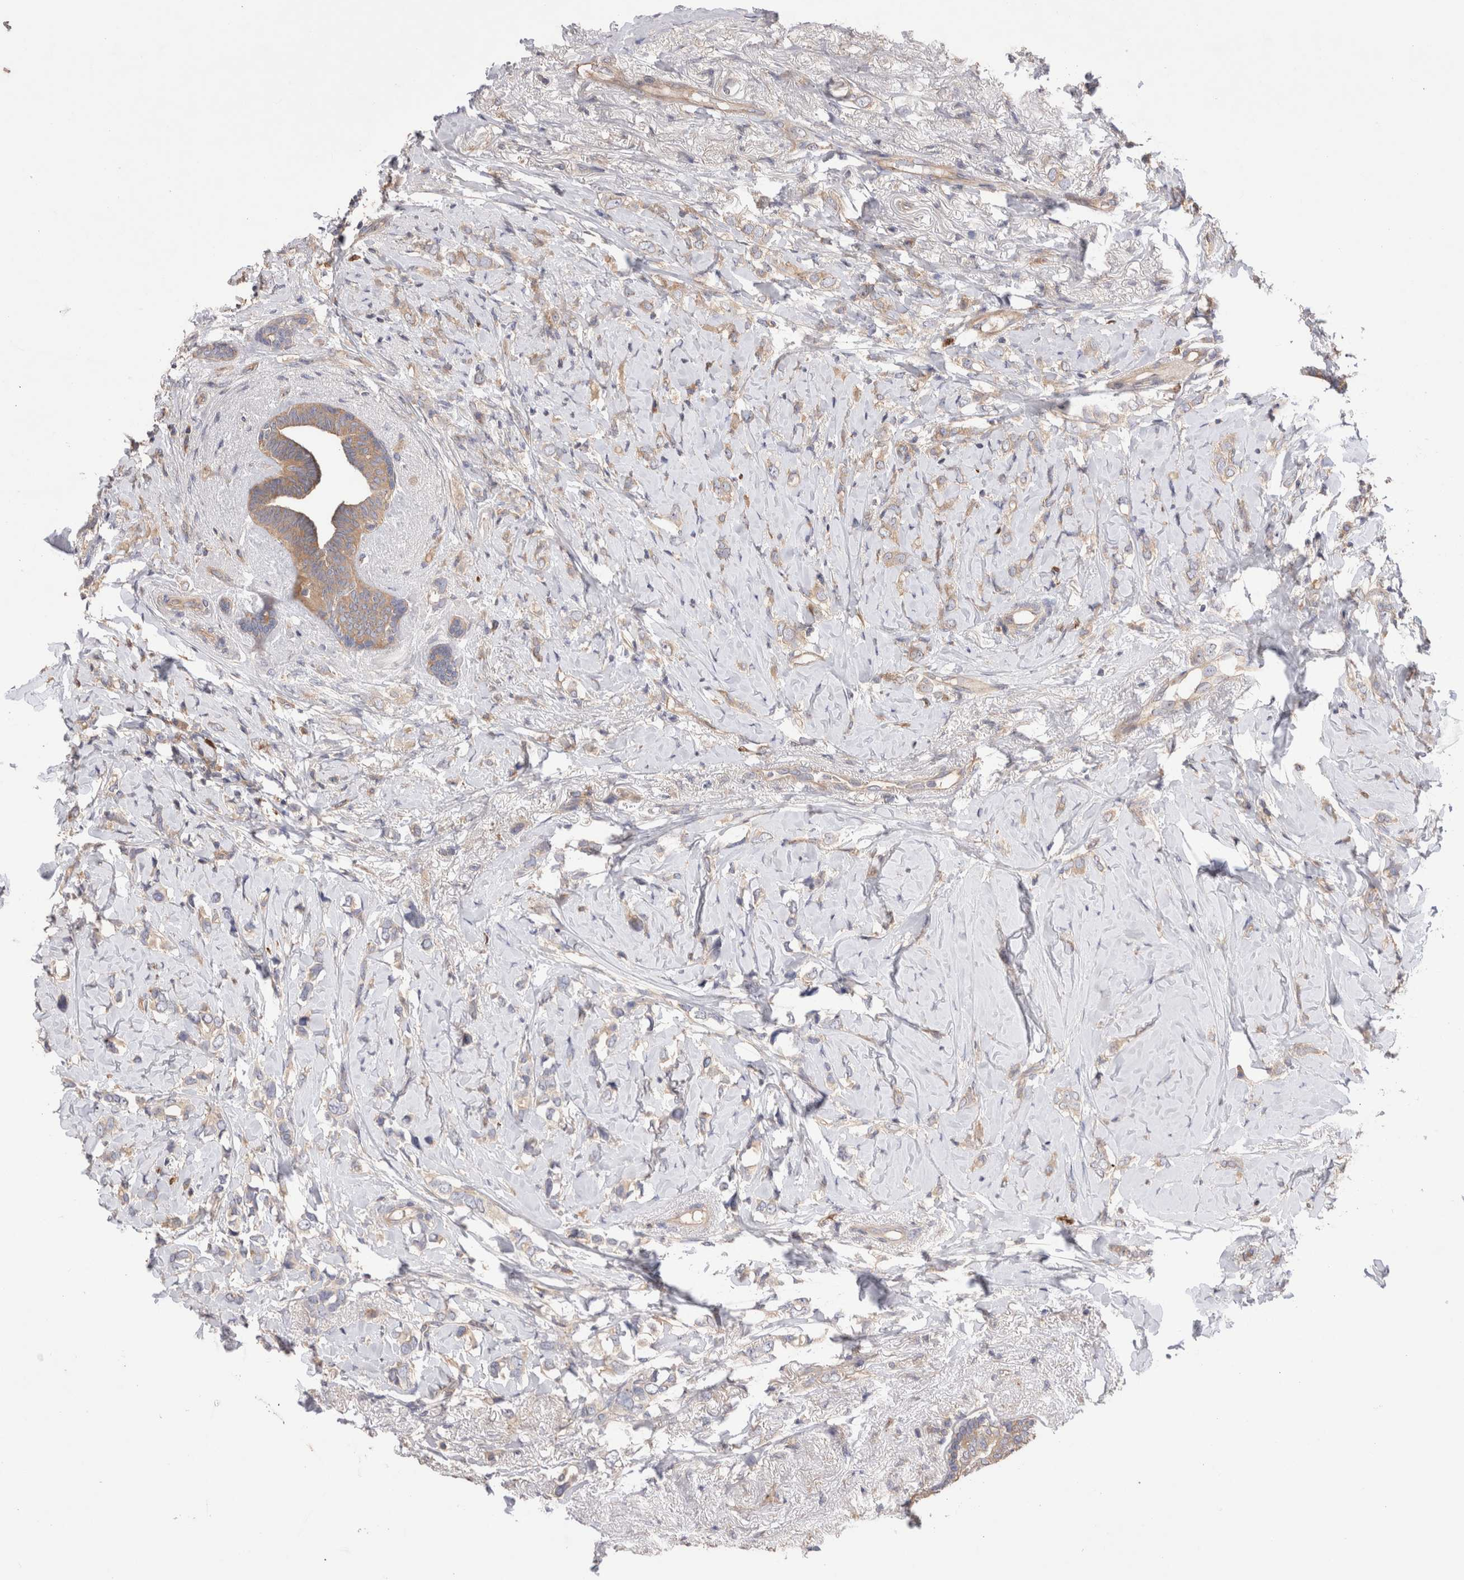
{"staining": {"intensity": "weak", "quantity": ">75%", "location": "cytoplasmic/membranous"}, "tissue": "breast cancer", "cell_type": "Tumor cells", "image_type": "cancer", "snomed": [{"axis": "morphology", "description": "Normal tissue, NOS"}, {"axis": "morphology", "description": "Lobular carcinoma"}, {"axis": "topography", "description": "Breast"}], "caption": "Breast lobular carcinoma tissue reveals weak cytoplasmic/membranous positivity in about >75% of tumor cells, visualized by immunohistochemistry.", "gene": "NXT2", "patient": {"sex": "female", "age": 47}}